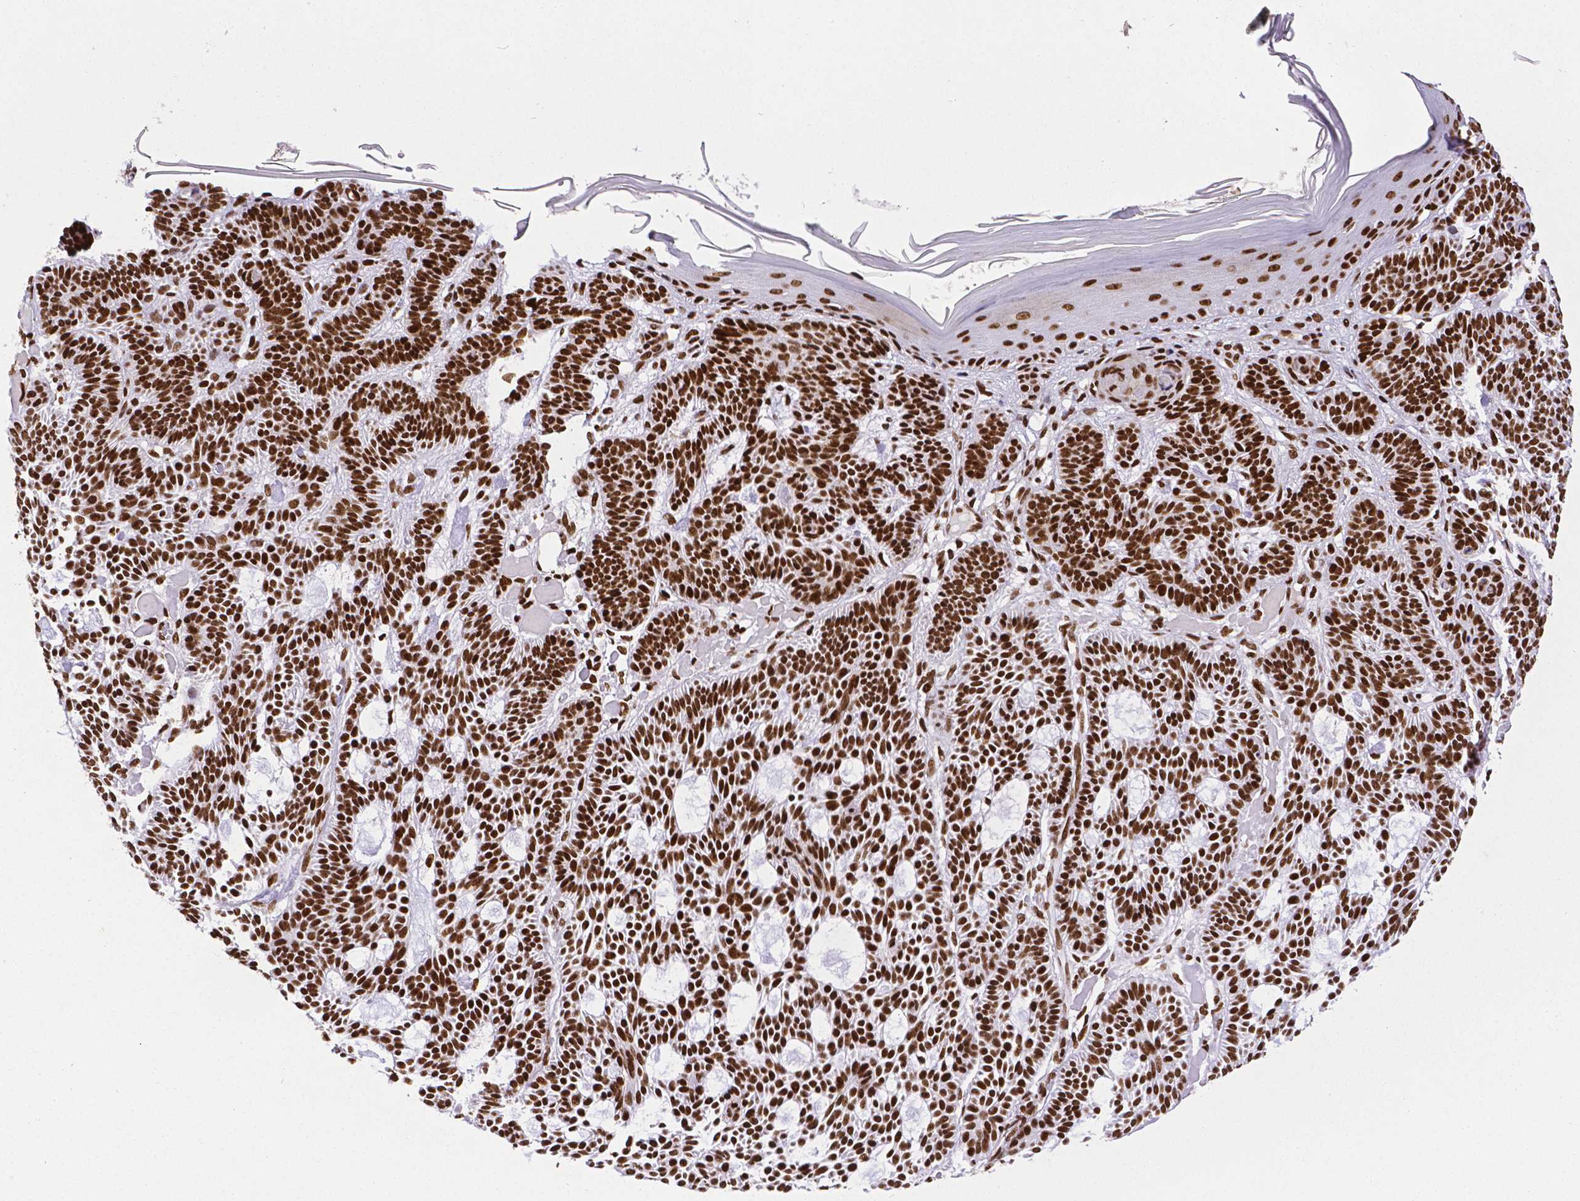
{"staining": {"intensity": "strong", "quantity": ">75%", "location": "nuclear"}, "tissue": "skin cancer", "cell_type": "Tumor cells", "image_type": "cancer", "snomed": [{"axis": "morphology", "description": "Basal cell carcinoma"}, {"axis": "topography", "description": "Skin"}], "caption": "Protein positivity by immunohistochemistry displays strong nuclear positivity in approximately >75% of tumor cells in skin basal cell carcinoma. (IHC, brightfield microscopy, high magnification).", "gene": "CTCF", "patient": {"sex": "male", "age": 85}}